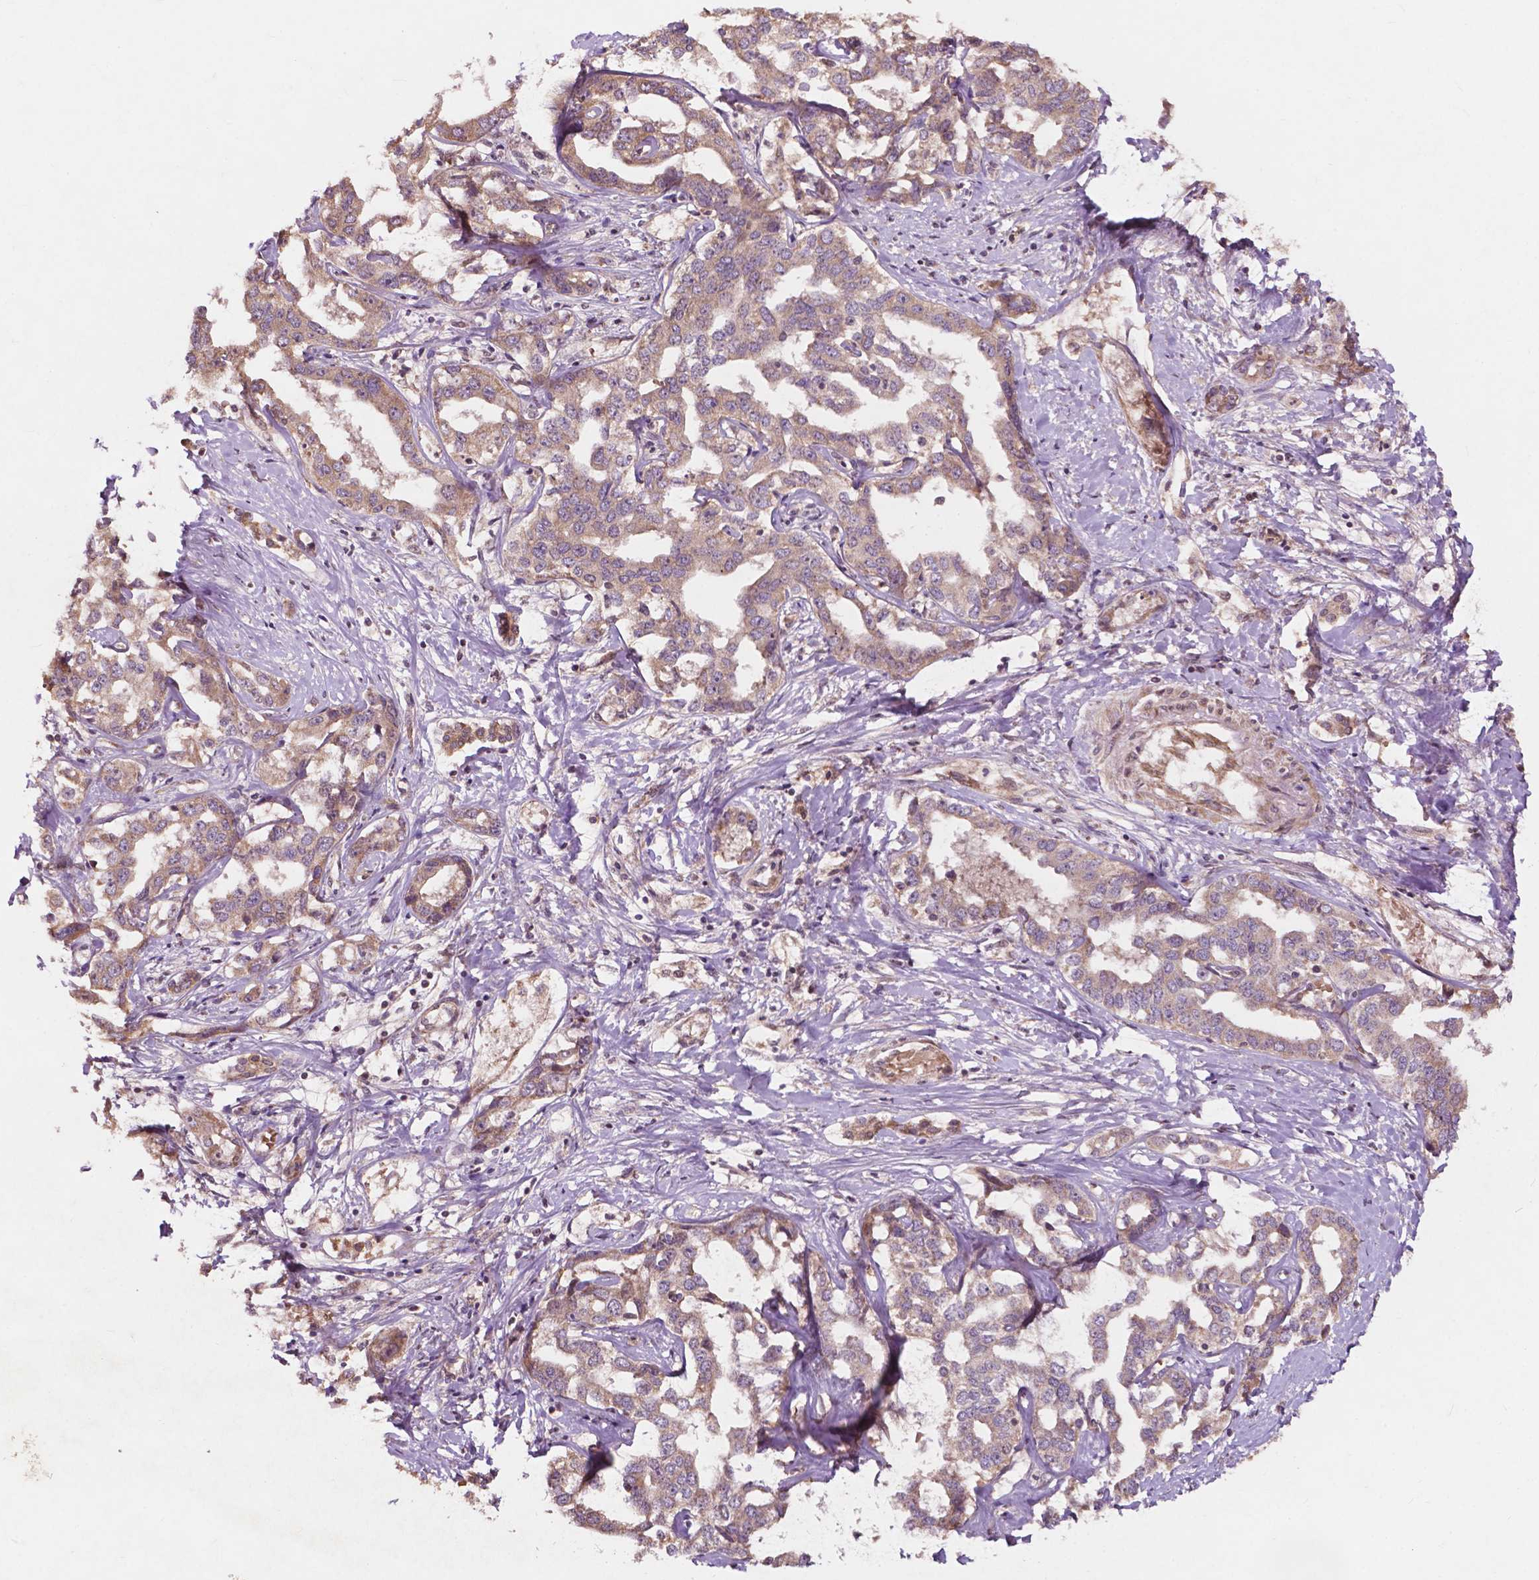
{"staining": {"intensity": "weak", "quantity": "25%-75%", "location": "cytoplasmic/membranous"}, "tissue": "liver cancer", "cell_type": "Tumor cells", "image_type": "cancer", "snomed": [{"axis": "morphology", "description": "Cholangiocarcinoma"}, {"axis": "topography", "description": "Liver"}], "caption": "This photomicrograph demonstrates immunohistochemistry (IHC) staining of human liver cancer, with low weak cytoplasmic/membranous expression in approximately 25%-75% of tumor cells.", "gene": "CDC42BPA", "patient": {"sex": "male", "age": 59}}